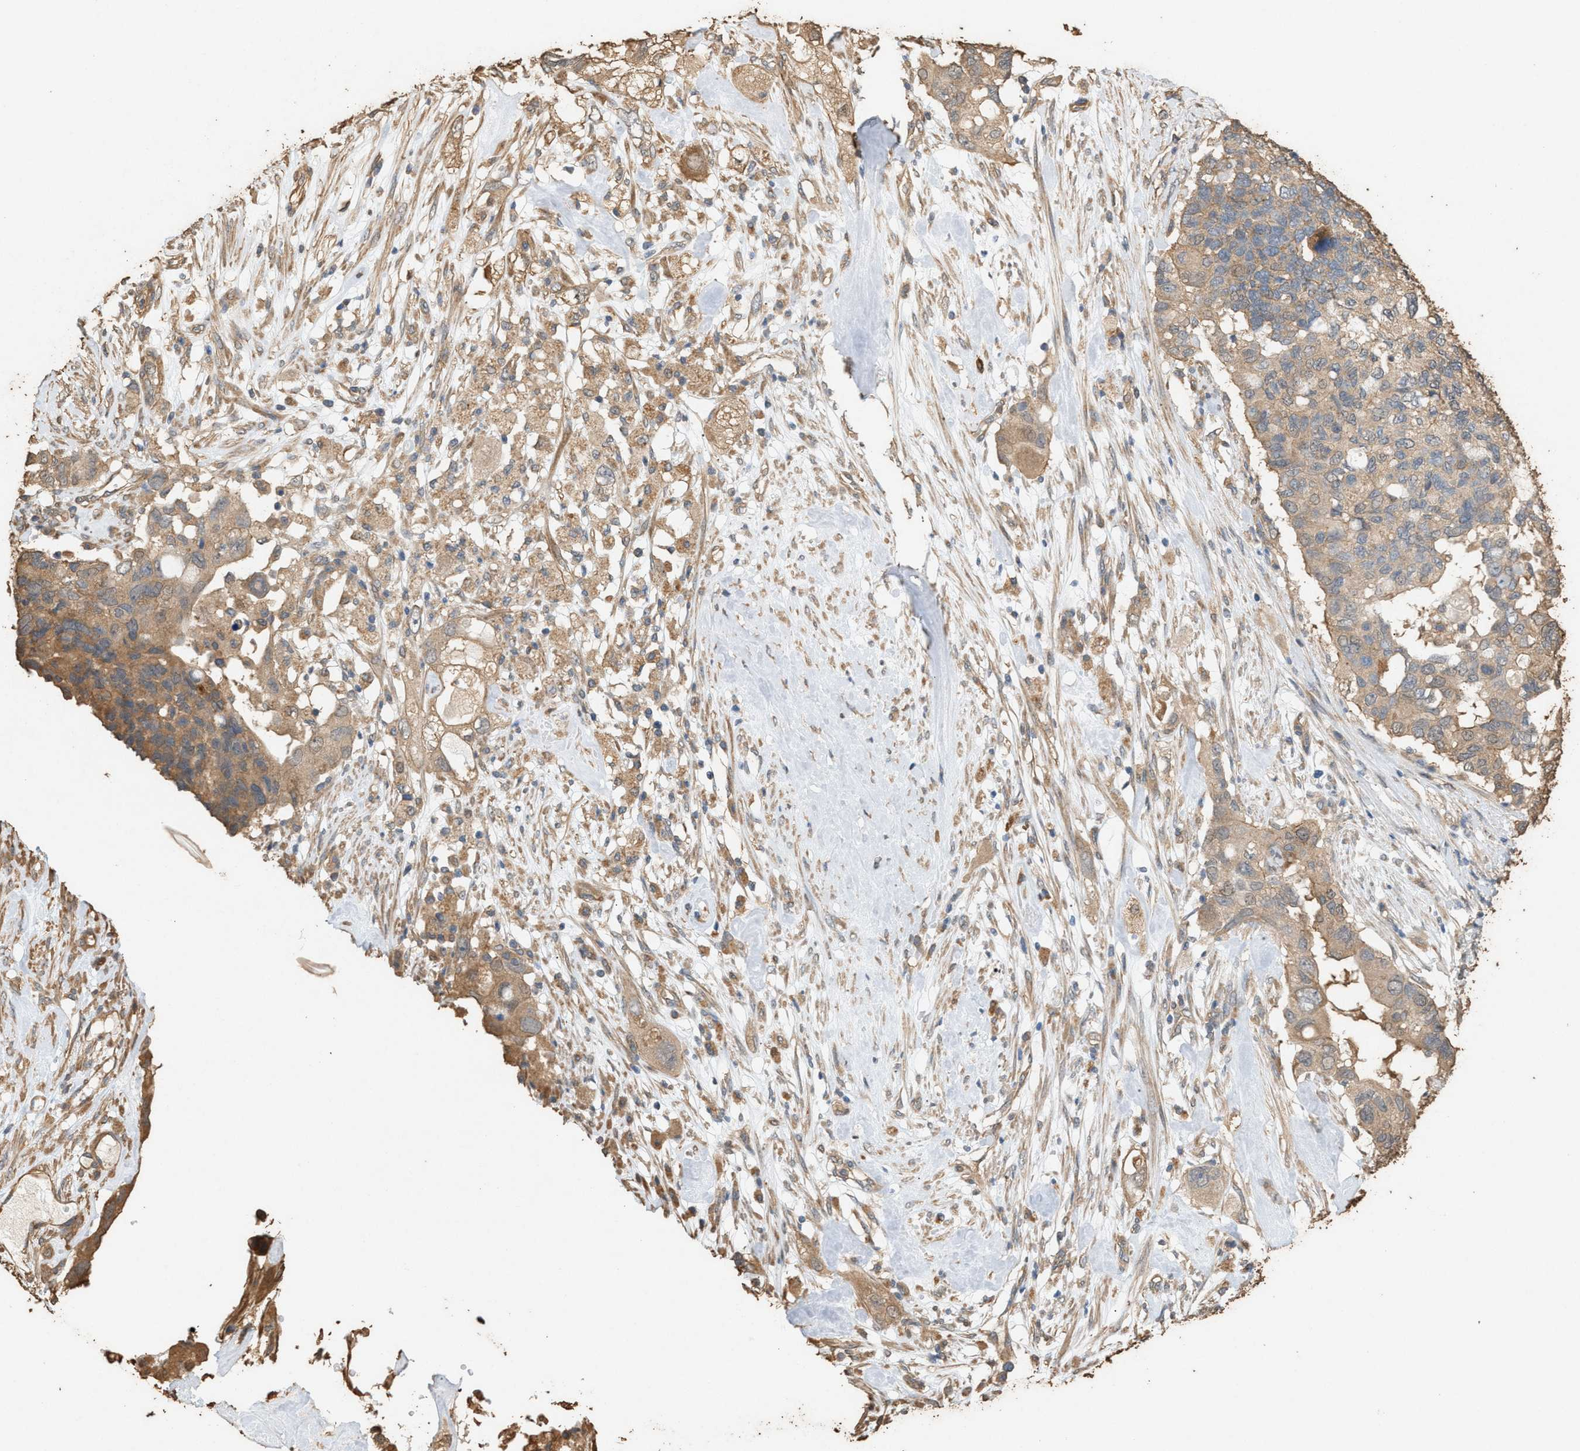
{"staining": {"intensity": "moderate", "quantity": "25%-75%", "location": "cytoplasmic/membranous"}, "tissue": "pancreatic cancer", "cell_type": "Tumor cells", "image_type": "cancer", "snomed": [{"axis": "morphology", "description": "Adenocarcinoma, NOS"}, {"axis": "topography", "description": "Pancreas"}], "caption": "Tumor cells display medium levels of moderate cytoplasmic/membranous expression in approximately 25%-75% of cells in pancreatic cancer (adenocarcinoma).", "gene": "DCAF7", "patient": {"sex": "female", "age": 56}}